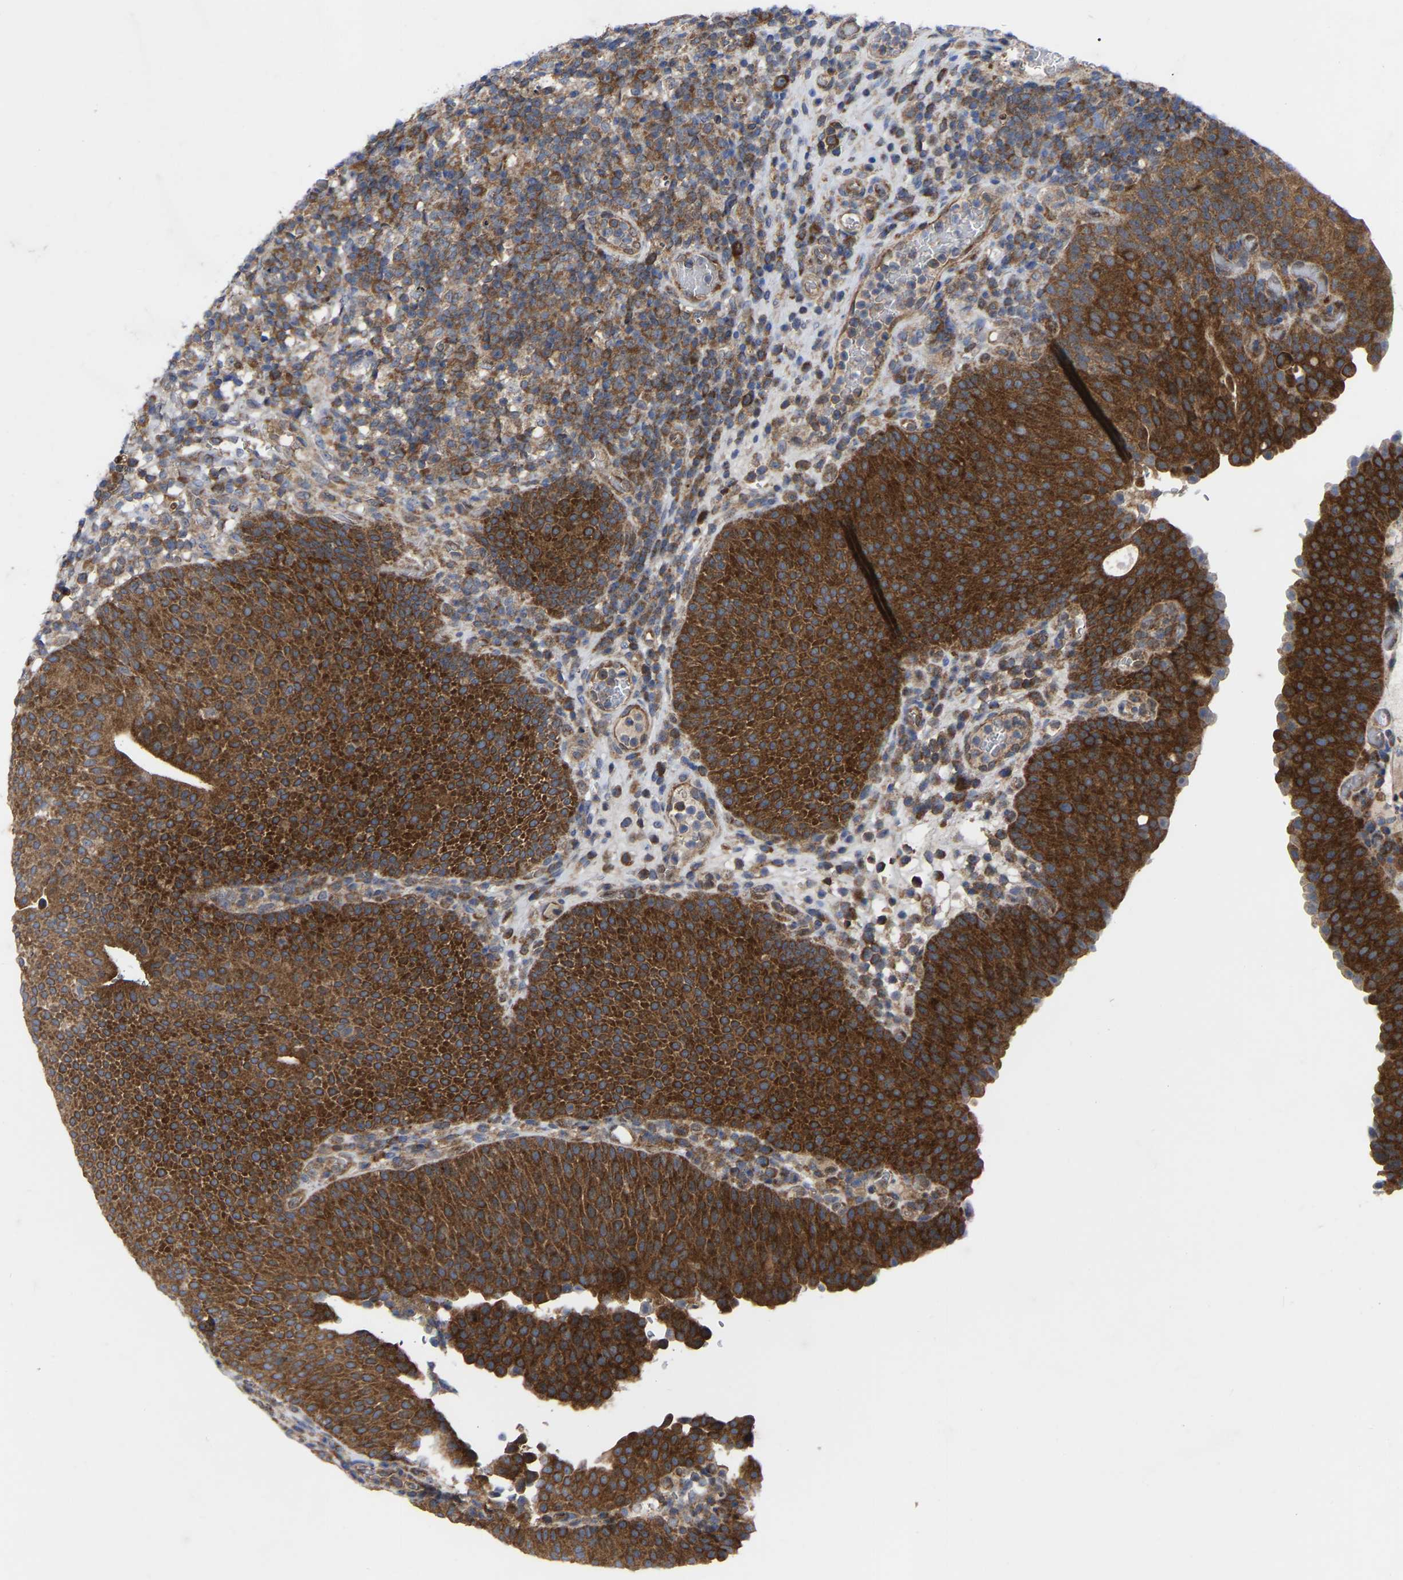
{"staining": {"intensity": "strong", "quantity": ">75%", "location": "cytoplasmic/membranous"}, "tissue": "urothelial cancer", "cell_type": "Tumor cells", "image_type": "cancer", "snomed": [{"axis": "morphology", "description": "Urothelial carcinoma, High grade"}, {"axis": "topography", "description": "Urinary bladder"}], "caption": "This is a photomicrograph of immunohistochemistry (IHC) staining of urothelial cancer, which shows strong staining in the cytoplasmic/membranous of tumor cells.", "gene": "TCP1", "patient": {"sex": "male", "age": 74}}